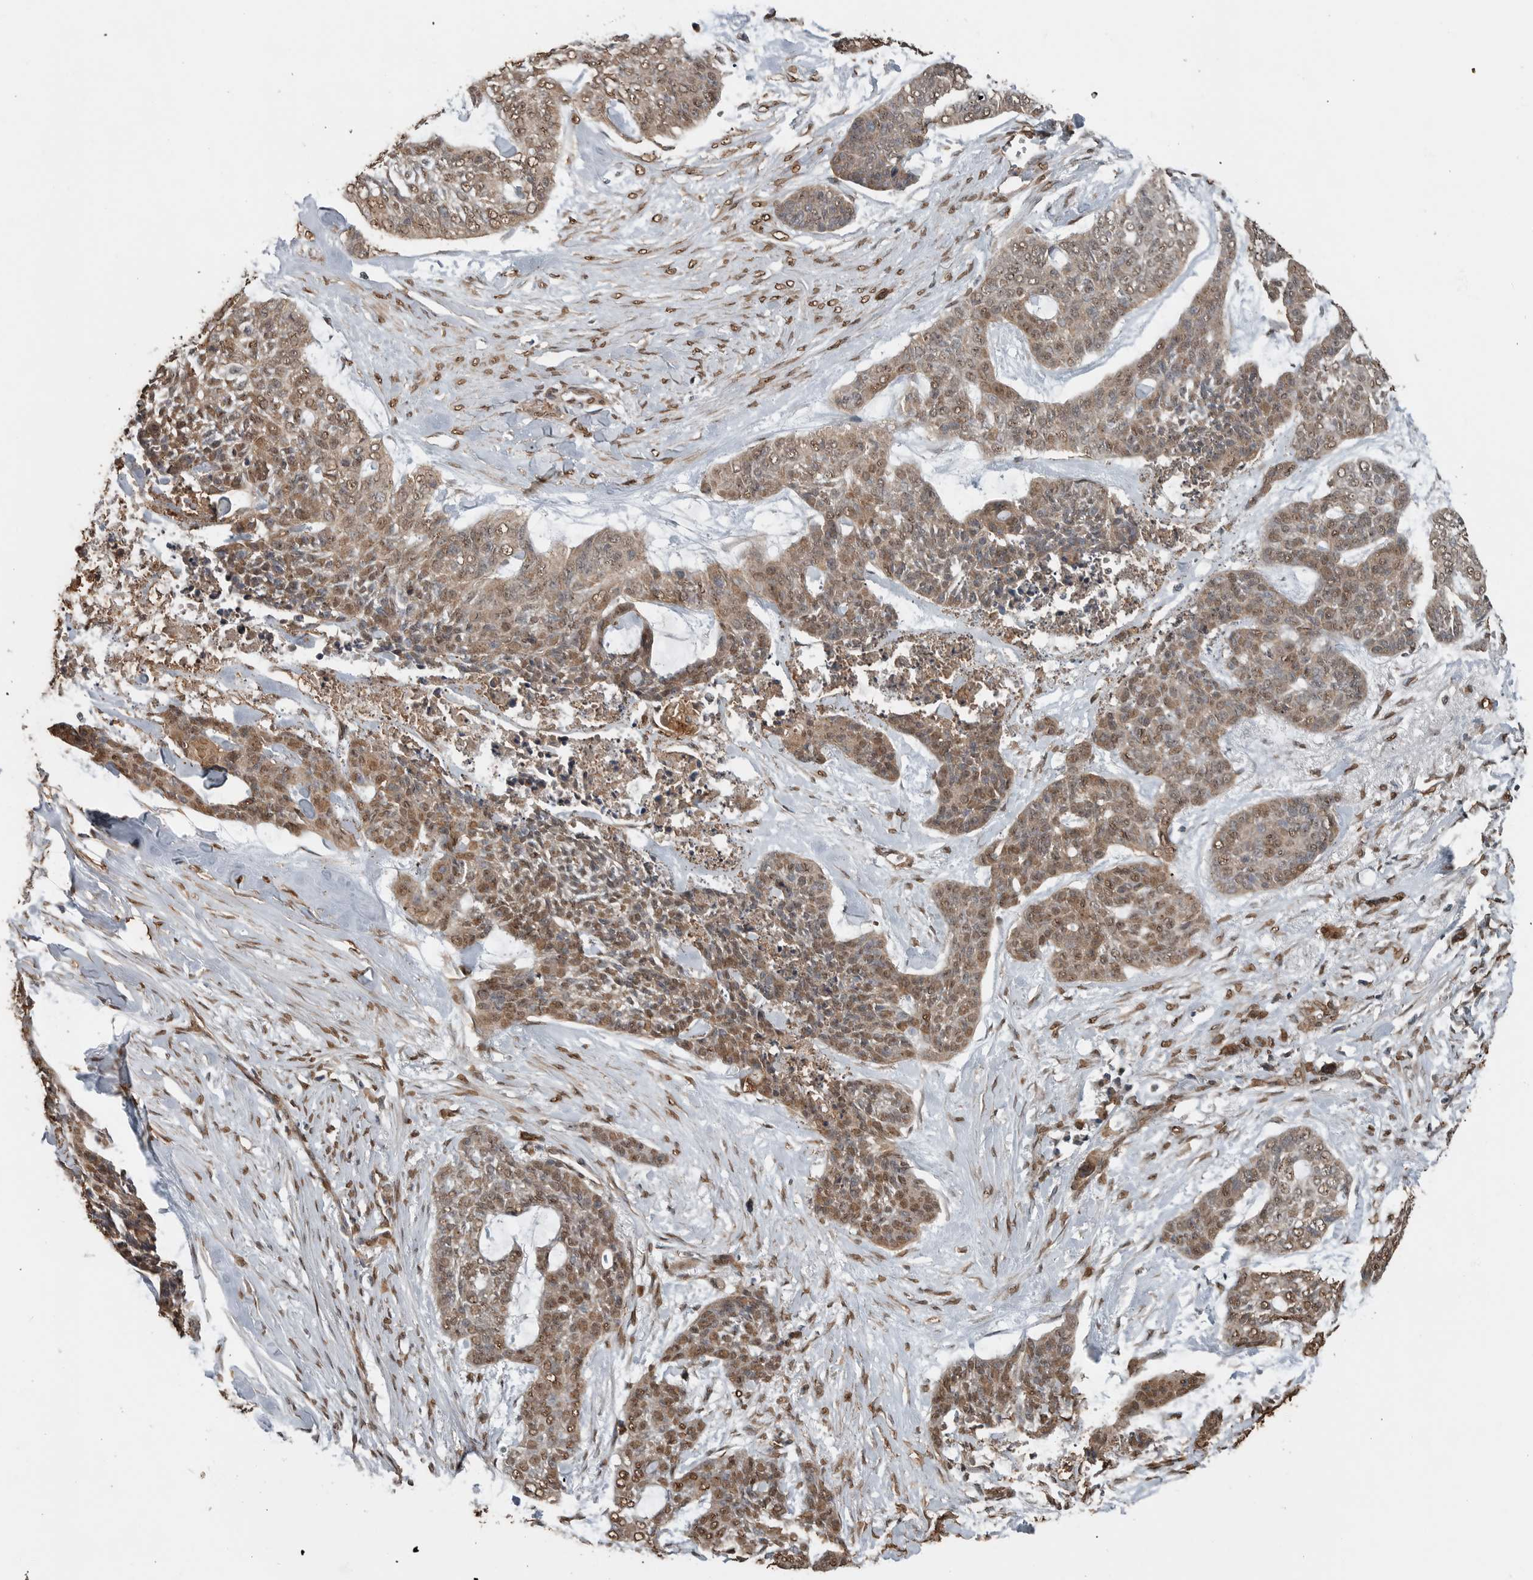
{"staining": {"intensity": "moderate", "quantity": ">75%", "location": "cytoplasmic/membranous,nuclear"}, "tissue": "skin cancer", "cell_type": "Tumor cells", "image_type": "cancer", "snomed": [{"axis": "morphology", "description": "Basal cell carcinoma"}, {"axis": "topography", "description": "Skin"}], "caption": "Tumor cells display moderate cytoplasmic/membranous and nuclear positivity in about >75% of cells in skin basal cell carcinoma.", "gene": "BLZF1", "patient": {"sex": "female", "age": 64}}